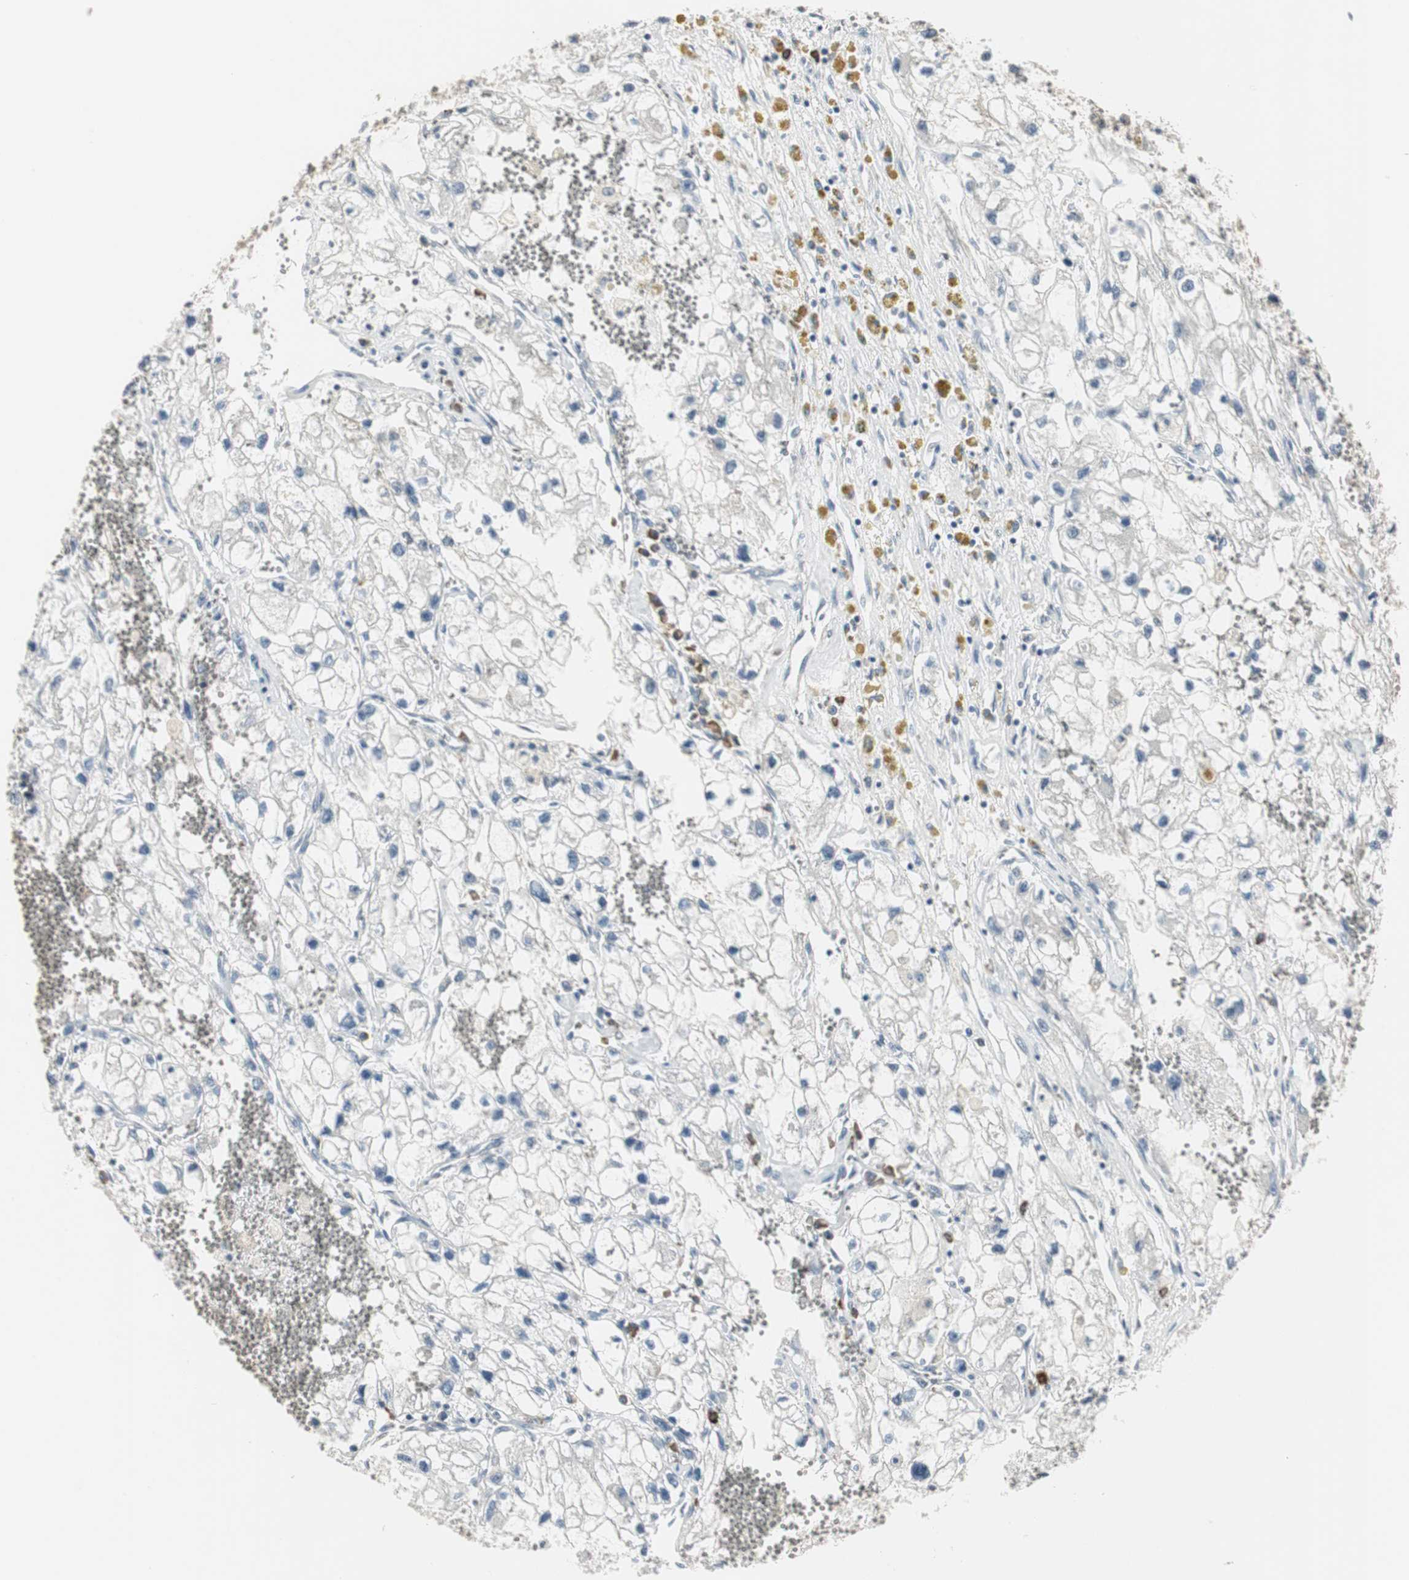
{"staining": {"intensity": "negative", "quantity": "none", "location": "none"}, "tissue": "renal cancer", "cell_type": "Tumor cells", "image_type": "cancer", "snomed": [{"axis": "morphology", "description": "Adenocarcinoma, NOS"}, {"axis": "topography", "description": "Kidney"}], "caption": "Immunohistochemistry image of human renal adenocarcinoma stained for a protein (brown), which shows no expression in tumor cells.", "gene": "CCT5", "patient": {"sex": "female", "age": 70}}